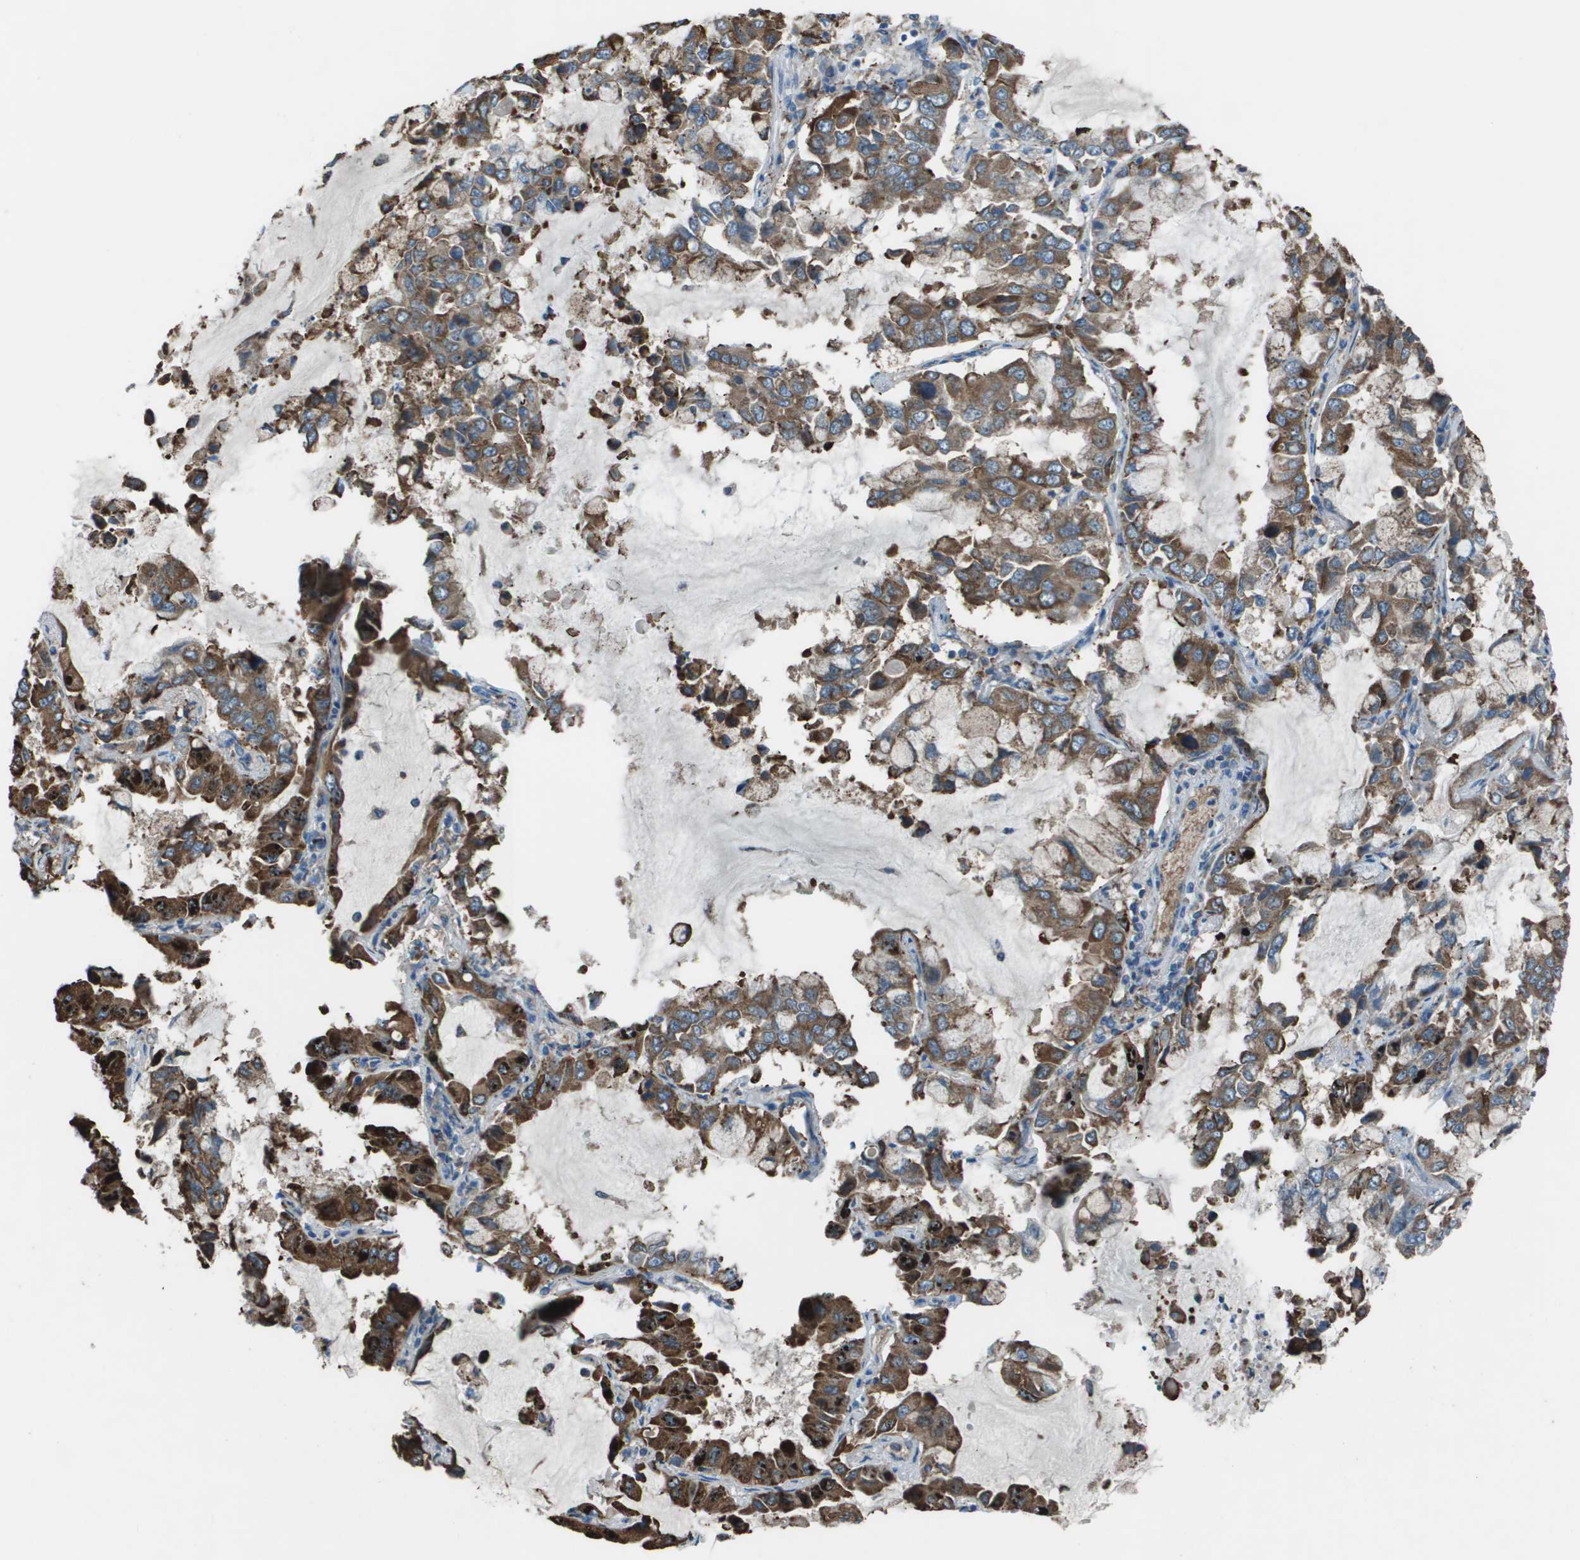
{"staining": {"intensity": "moderate", "quantity": ">75%", "location": "cytoplasmic/membranous"}, "tissue": "lung cancer", "cell_type": "Tumor cells", "image_type": "cancer", "snomed": [{"axis": "morphology", "description": "Adenocarcinoma, NOS"}, {"axis": "topography", "description": "Lung"}], "caption": "Immunohistochemical staining of human lung adenocarcinoma reveals medium levels of moderate cytoplasmic/membranous expression in approximately >75% of tumor cells. (Brightfield microscopy of DAB IHC at high magnification).", "gene": "UTS2", "patient": {"sex": "male", "age": 64}}